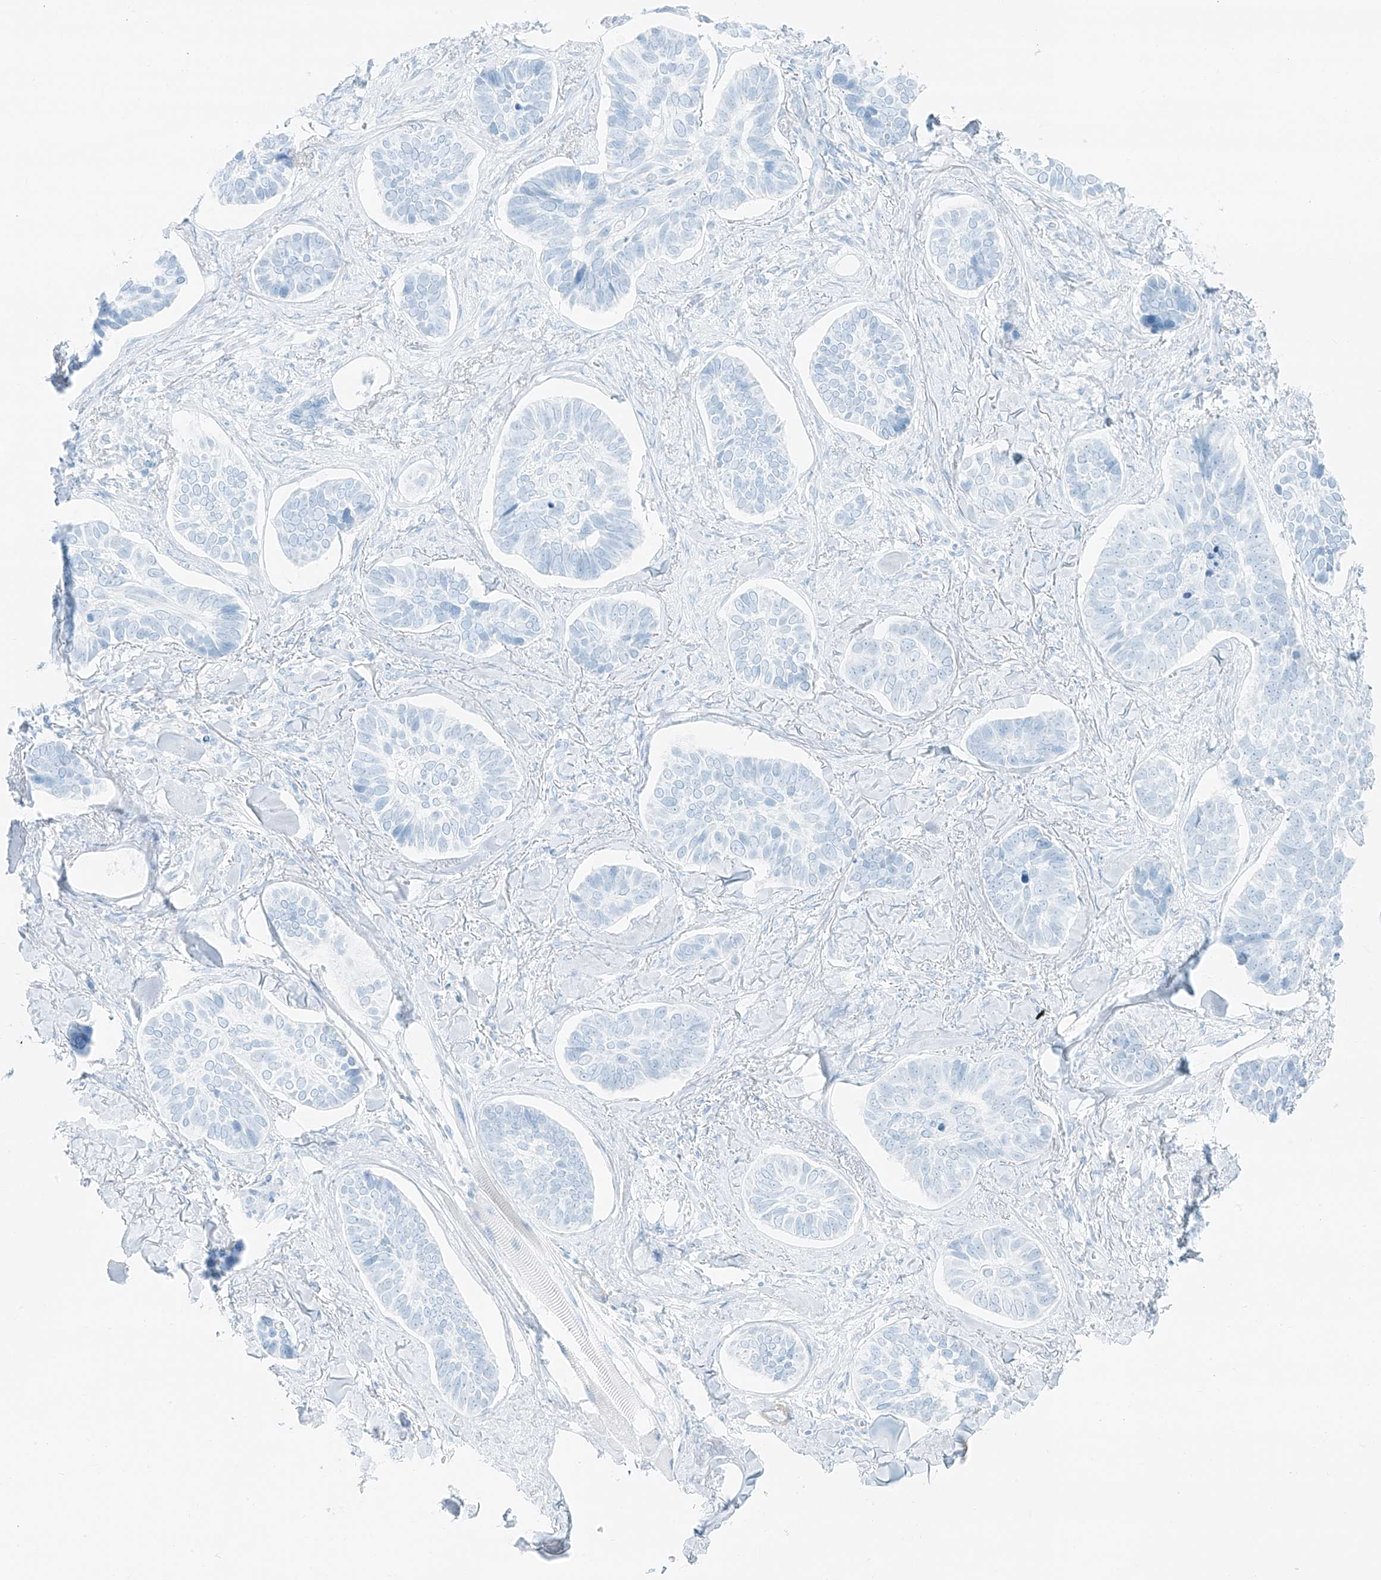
{"staining": {"intensity": "negative", "quantity": "none", "location": "none"}, "tissue": "skin cancer", "cell_type": "Tumor cells", "image_type": "cancer", "snomed": [{"axis": "morphology", "description": "Basal cell carcinoma"}, {"axis": "topography", "description": "Skin"}], "caption": "A high-resolution micrograph shows immunohistochemistry (IHC) staining of skin basal cell carcinoma, which demonstrates no significant positivity in tumor cells.", "gene": "SMCP", "patient": {"sex": "male", "age": 62}}